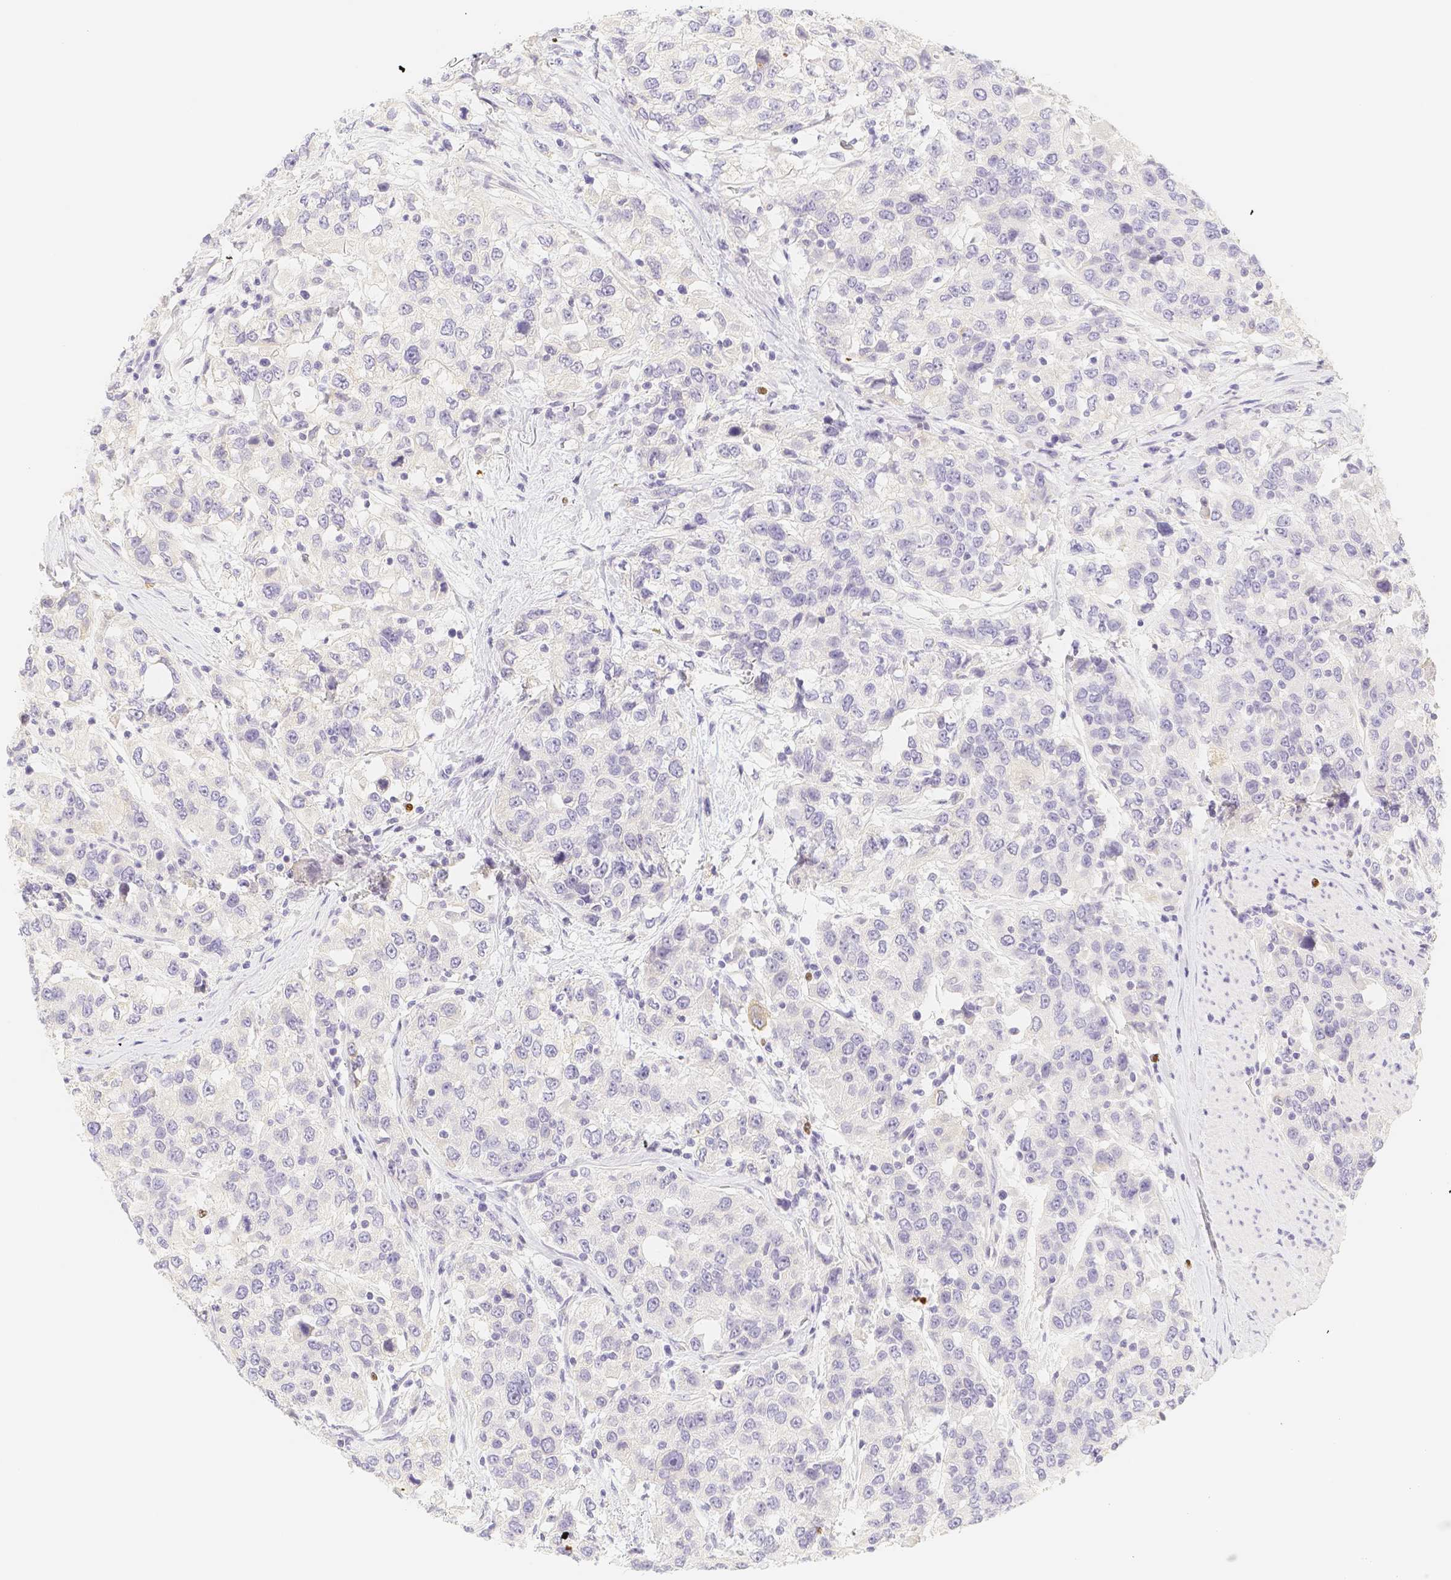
{"staining": {"intensity": "negative", "quantity": "none", "location": "none"}, "tissue": "urothelial cancer", "cell_type": "Tumor cells", "image_type": "cancer", "snomed": [{"axis": "morphology", "description": "Urothelial carcinoma, High grade"}, {"axis": "topography", "description": "Urinary bladder"}], "caption": "A high-resolution micrograph shows immunohistochemistry (IHC) staining of urothelial carcinoma (high-grade), which exhibits no significant positivity in tumor cells. (Stains: DAB (3,3'-diaminobenzidine) immunohistochemistry with hematoxylin counter stain, Microscopy: brightfield microscopy at high magnification).", "gene": "PADI4", "patient": {"sex": "female", "age": 80}}